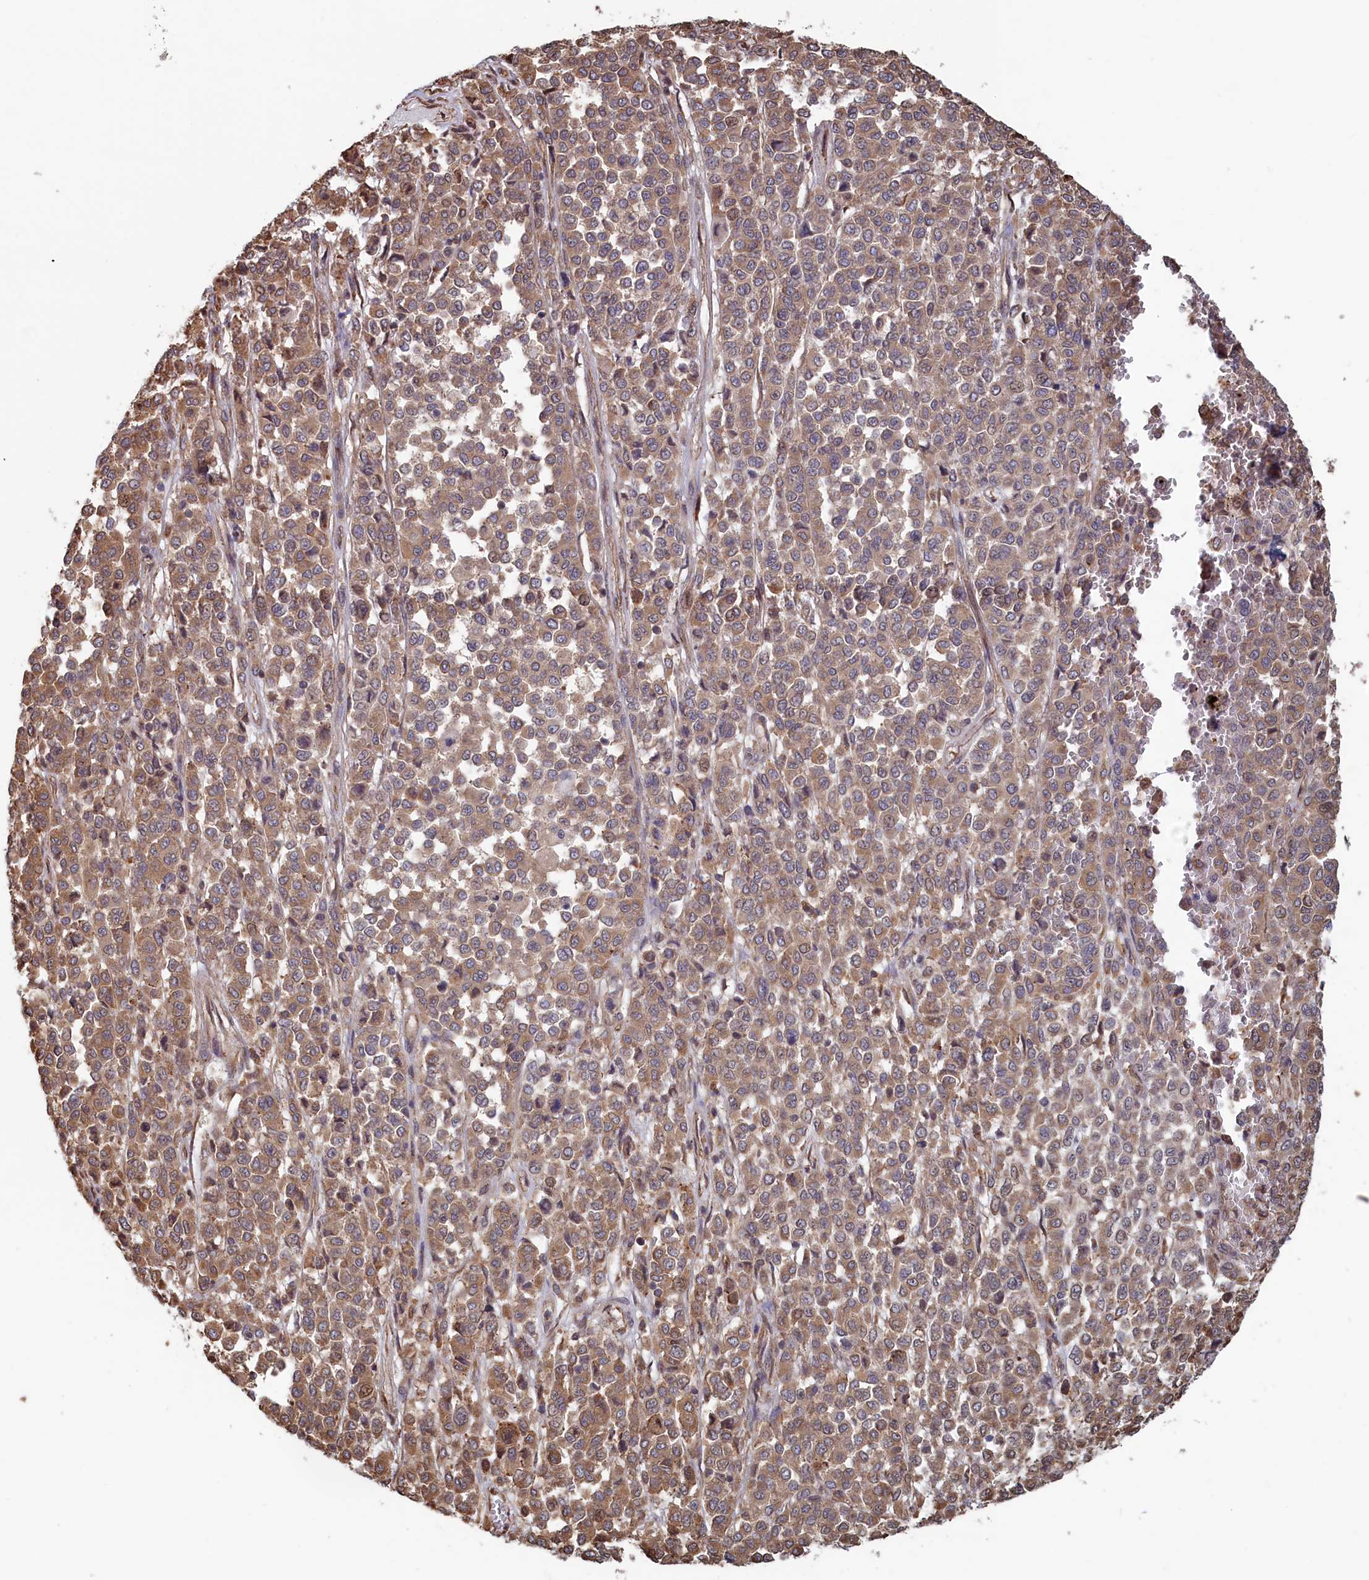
{"staining": {"intensity": "moderate", "quantity": "25%-75%", "location": "cytoplasmic/membranous"}, "tissue": "melanoma", "cell_type": "Tumor cells", "image_type": "cancer", "snomed": [{"axis": "morphology", "description": "Malignant melanoma, Metastatic site"}, {"axis": "topography", "description": "Pancreas"}], "caption": "Immunohistochemistry micrograph of human malignant melanoma (metastatic site) stained for a protein (brown), which displays medium levels of moderate cytoplasmic/membranous expression in about 25%-75% of tumor cells.", "gene": "RILPL1", "patient": {"sex": "female", "age": 30}}